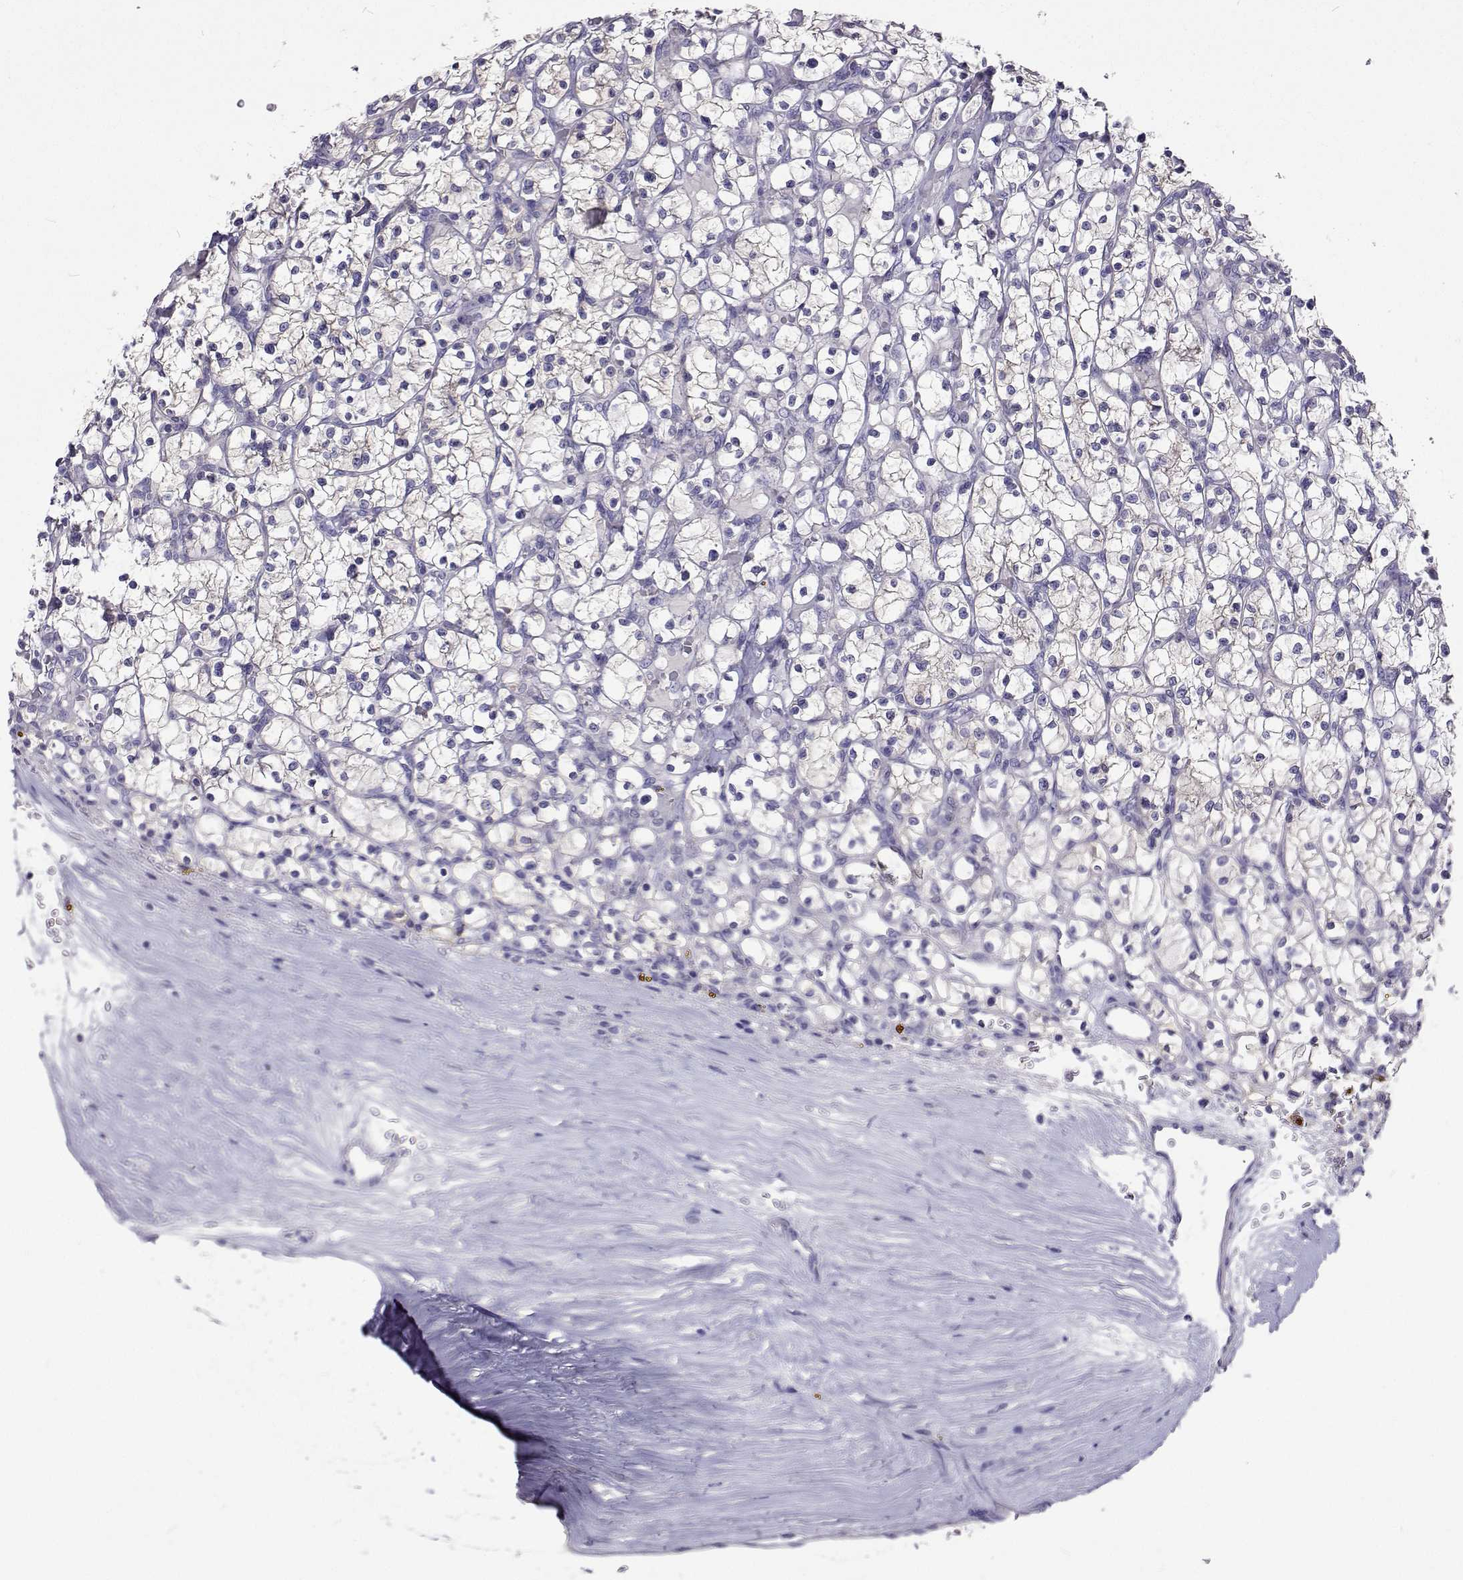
{"staining": {"intensity": "weak", "quantity": "<25%", "location": "cytoplasmic/membranous"}, "tissue": "renal cancer", "cell_type": "Tumor cells", "image_type": "cancer", "snomed": [{"axis": "morphology", "description": "Adenocarcinoma, NOS"}, {"axis": "topography", "description": "Kidney"}], "caption": "An image of renal cancer (adenocarcinoma) stained for a protein exhibits no brown staining in tumor cells.", "gene": "LHFPL7", "patient": {"sex": "female", "age": 64}}